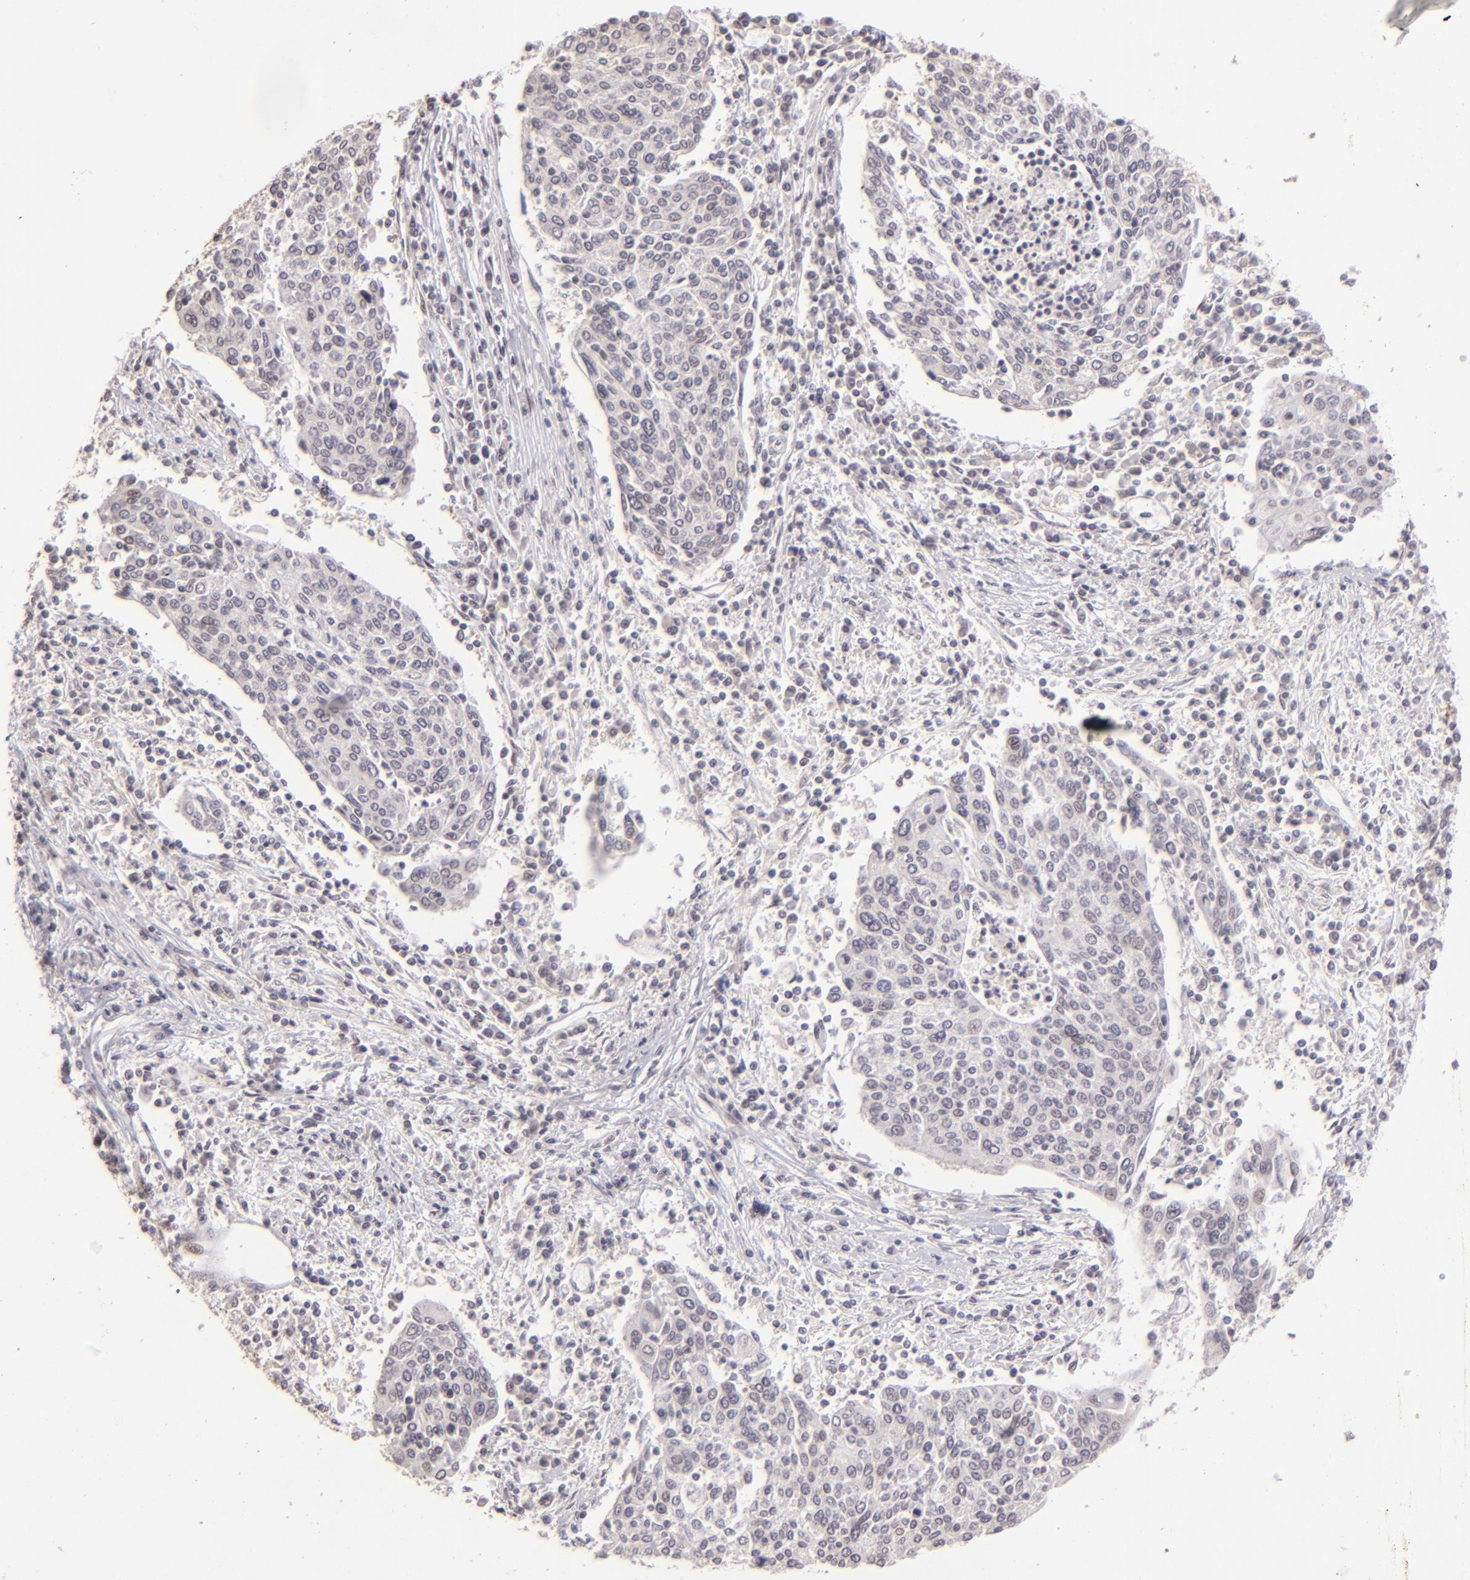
{"staining": {"intensity": "weak", "quantity": "<25%", "location": "nuclear"}, "tissue": "cervical cancer", "cell_type": "Tumor cells", "image_type": "cancer", "snomed": [{"axis": "morphology", "description": "Squamous cell carcinoma, NOS"}, {"axis": "topography", "description": "Cervix"}], "caption": "This image is of cervical cancer stained with immunohistochemistry to label a protein in brown with the nuclei are counter-stained blue. There is no positivity in tumor cells.", "gene": "RARB", "patient": {"sex": "female", "age": 40}}